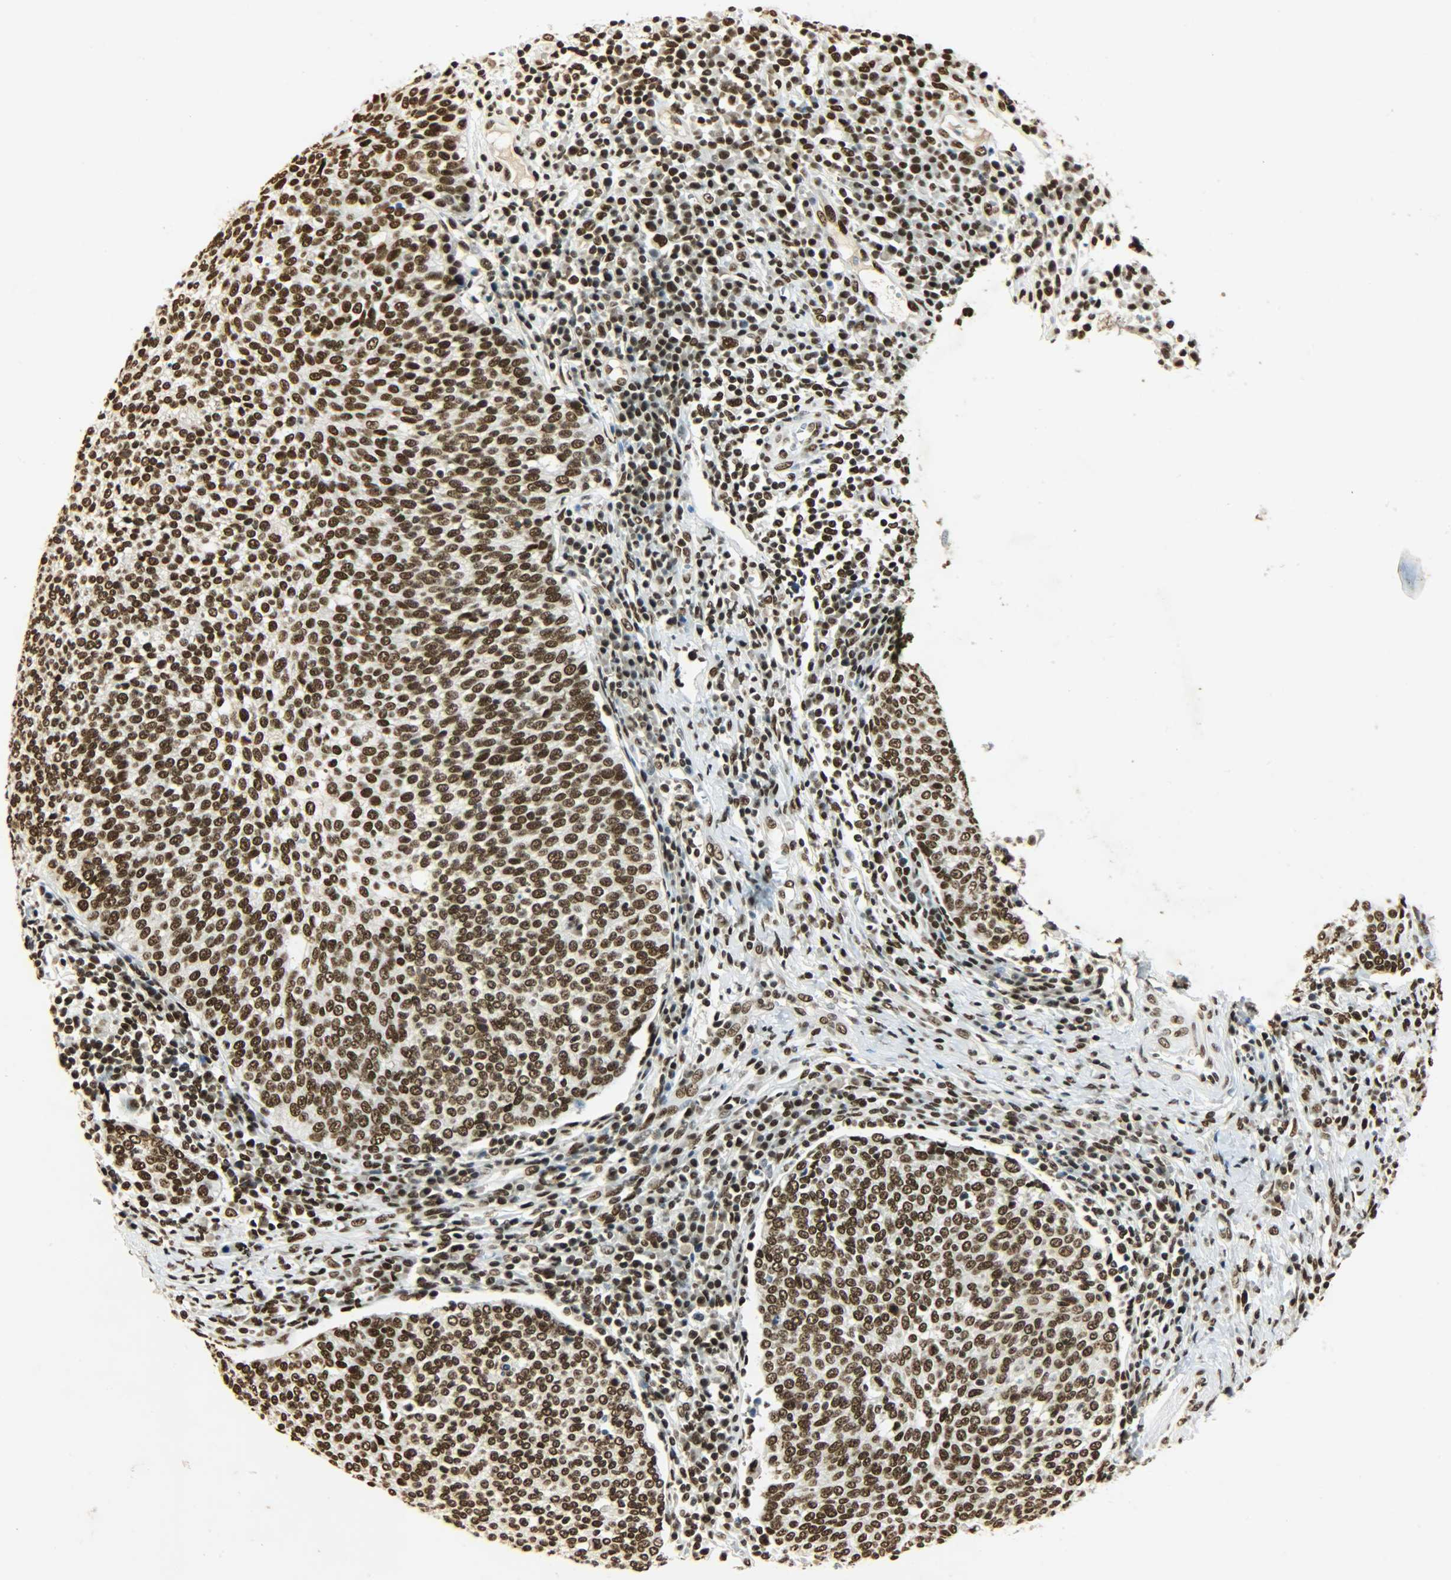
{"staining": {"intensity": "strong", "quantity": ">75%", "location": "nuclear"}, "tissue": "cervical cancer", "cell_type": "Tumor cells", "image_type": "cancer", "snomed": [{"axis": "morphology", "description": "Squamous cell carcinoma, NOS"}, {"axis": "topography", "description": "Cervix"}], "caption": "Immunohistochemistry (IHC) of human cervical squamous cell carcinoma displays high levels of strong nuclear positivity in approximately >75% of tumor cells.", "gene": "KHDRBS1", "patient": {"sex": "female", "age": 40}}